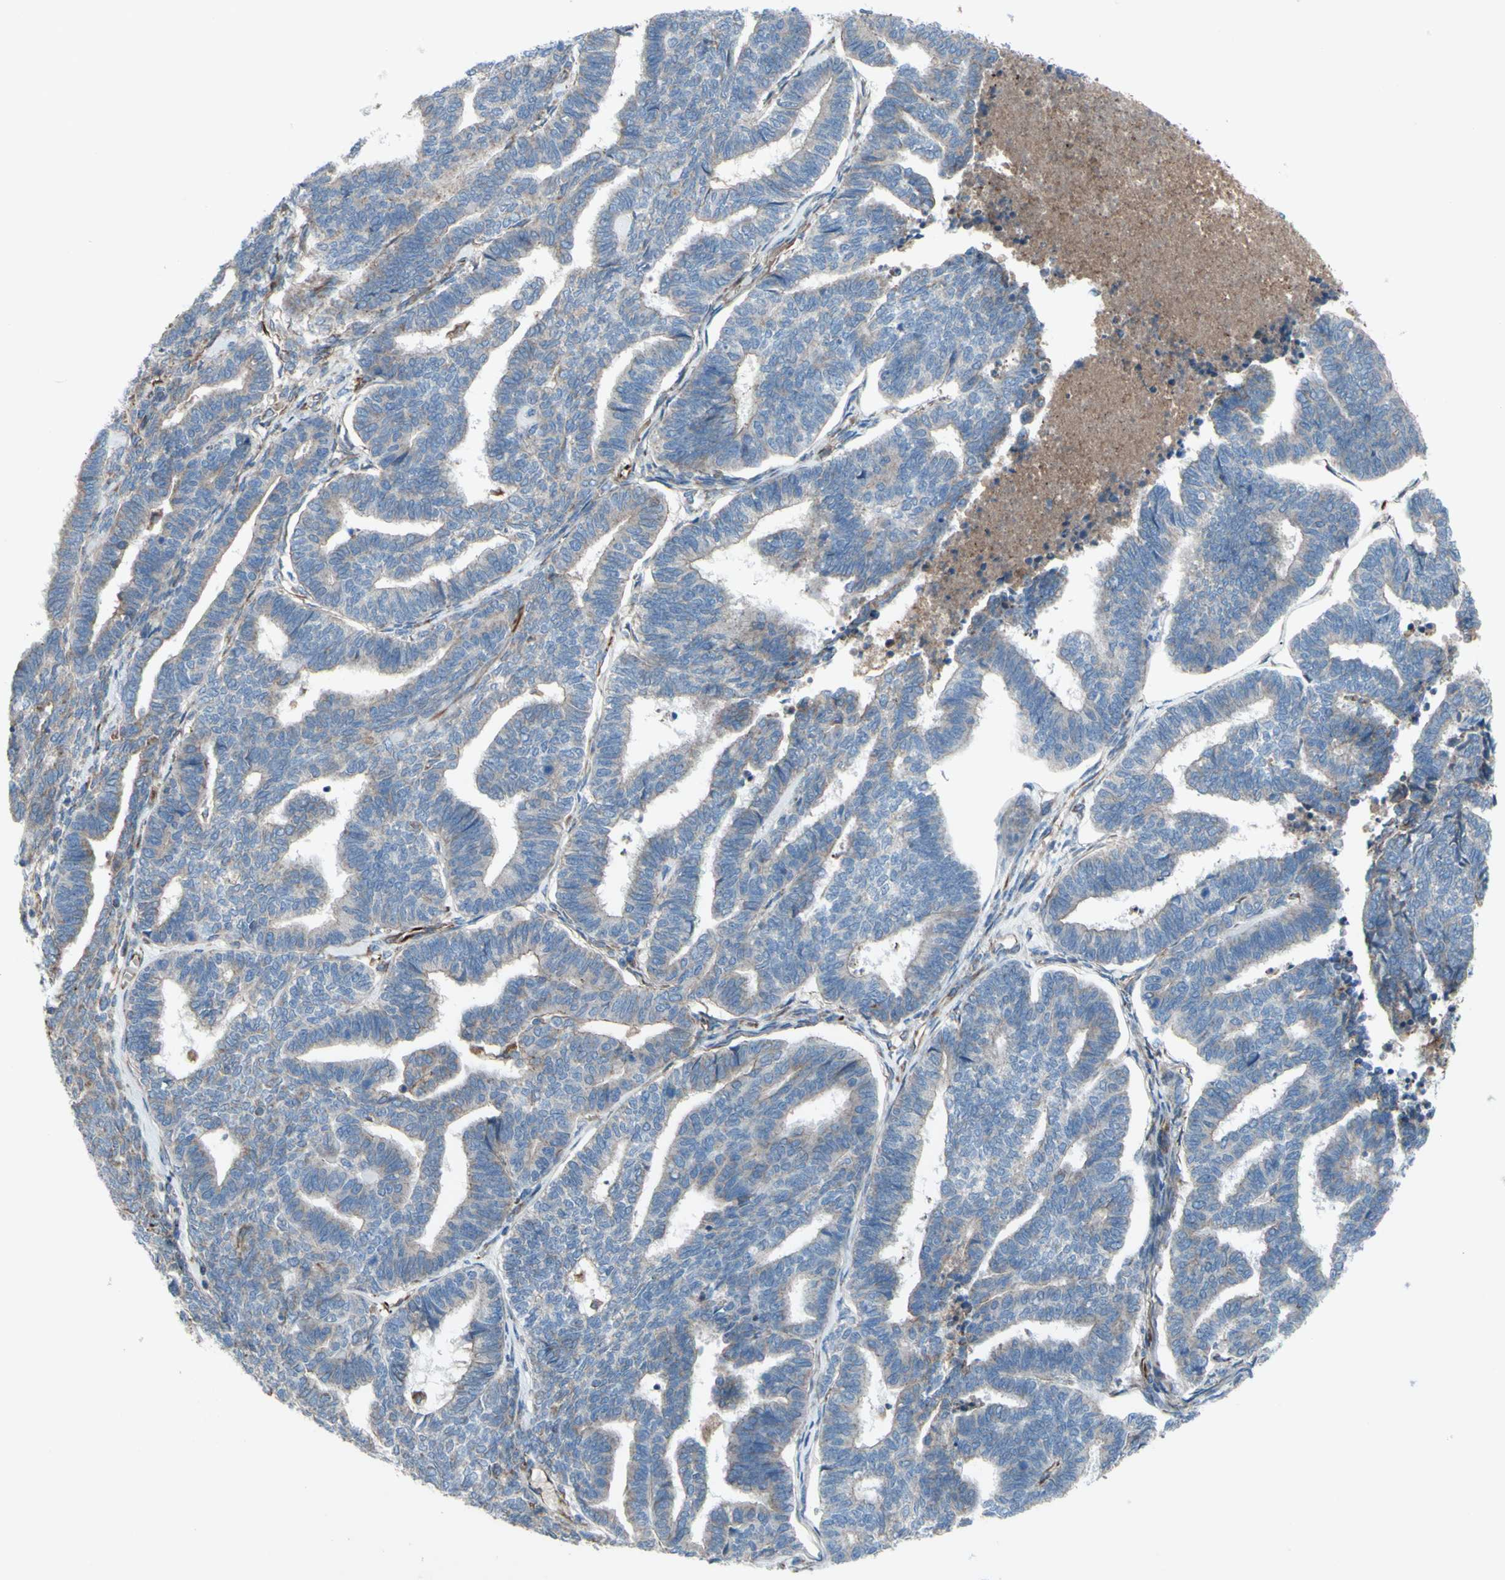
{"staining": {"intensity": "weak", "quantity": "25%-75%", "location": "cytoplasmic/membranous"}, "tissue": "endometrial cancer", "cell_type": "Tumor cells", "image_type": "cancer", "snomed": [{"axis": "morphology", "description": "Adenocarcinoma, NOS"}, {"axis": "topography", "description": "Endometrium"}], "caption": "DAB (3,3'-diaminobenzidine) immunohistochemical staining of endometrial cancer reveals weak cytoplasmic/membranous protein staining in about 25%-75% of tumor cells.", "gene": "EMC7", "patient": {"sex": "female", "age": 70}}